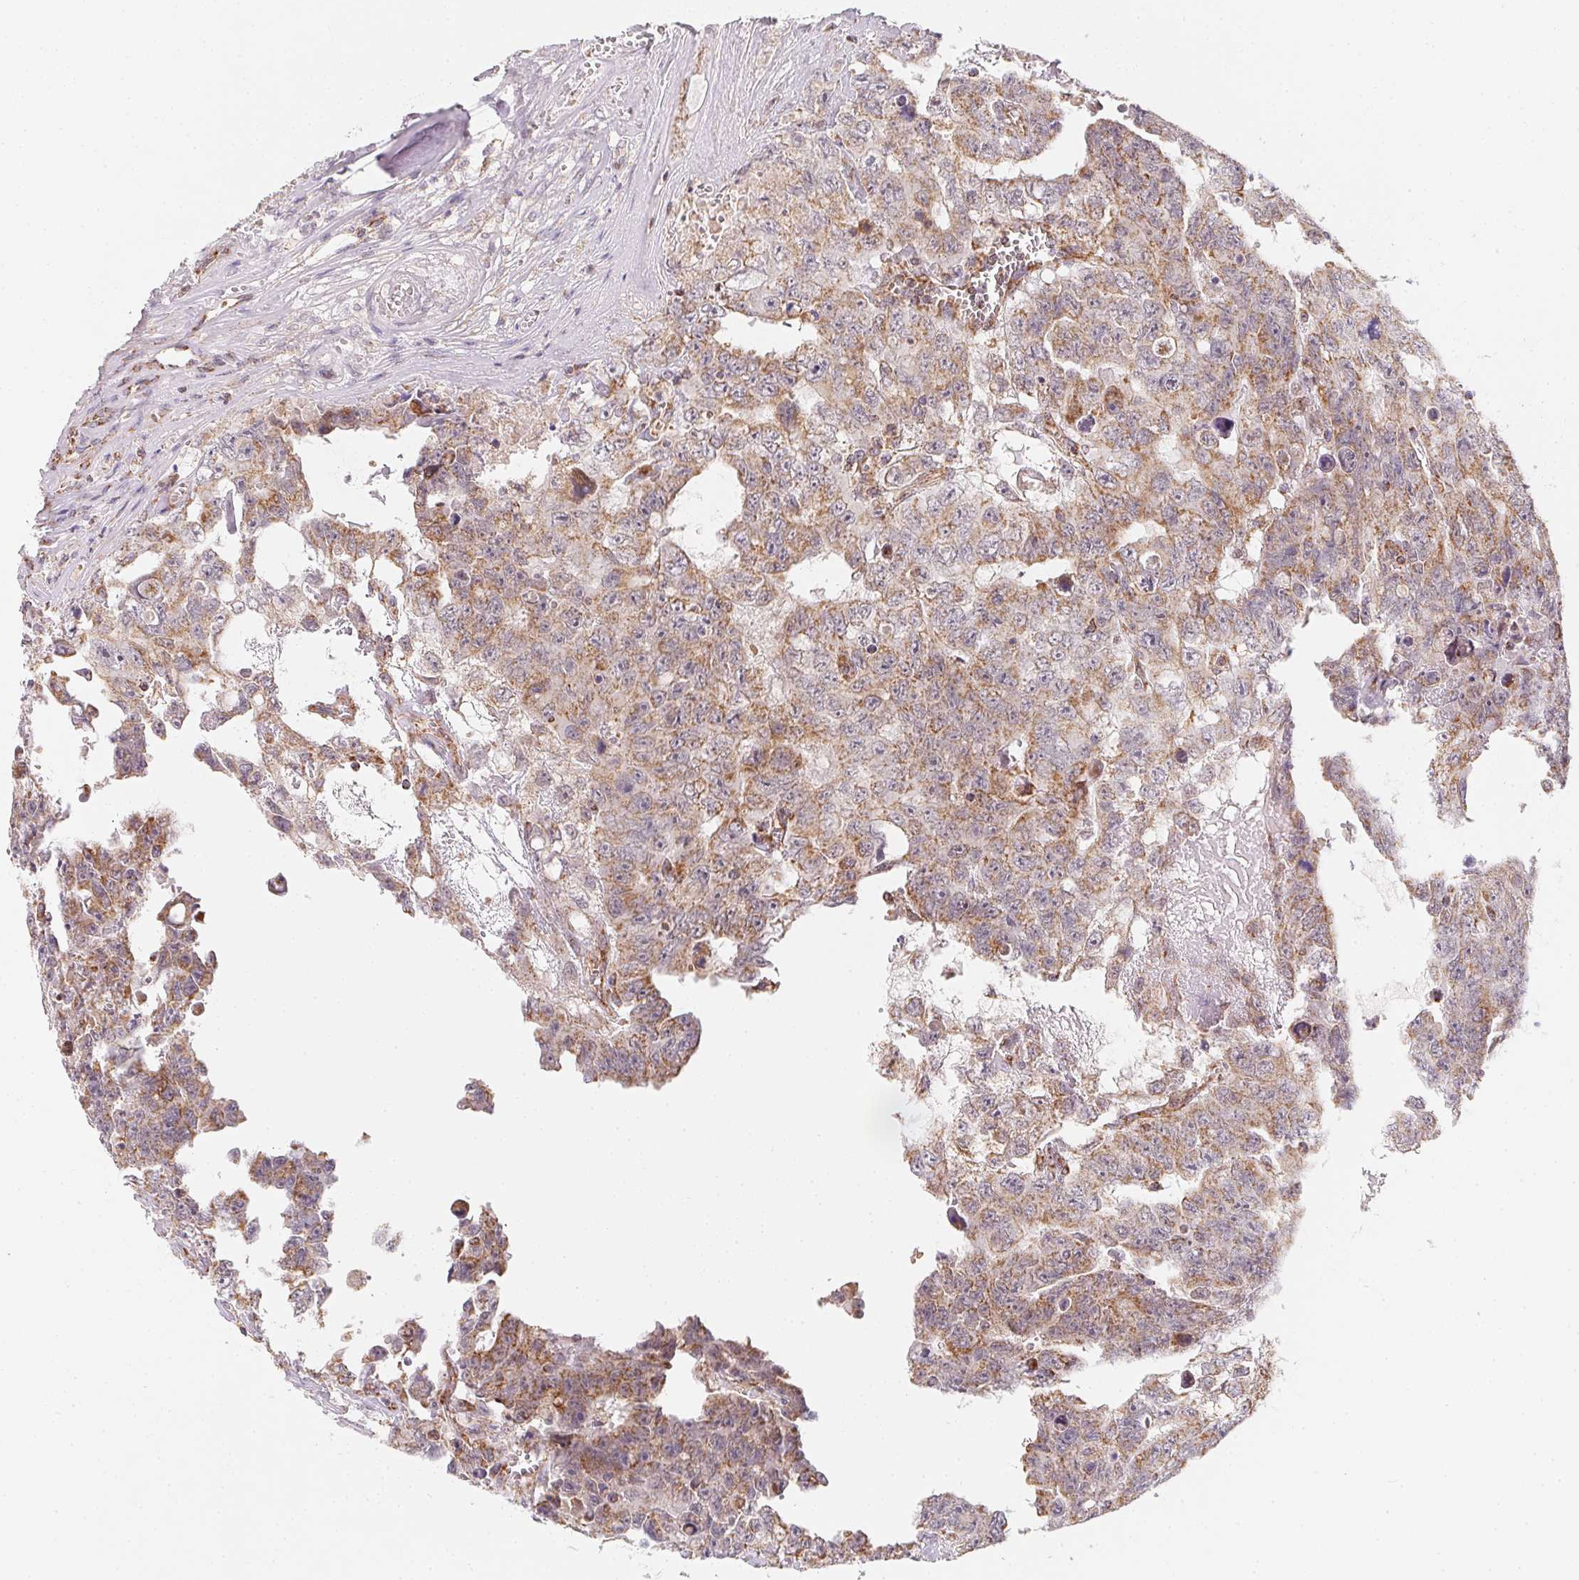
{"staining": {"intensity": "weak", "quantity": ">75%", "location": "cytoplasmic/membranous"}, "tissue": "testis cancer", "cell_type": "Tumor cells", "image_type": "cancer", "snomed": [{"axis": "morphology", "description": "Carcinoma, Embryonal, NOS"}, {"axis": "topography", "description": "Testis"}], "caption": "Embryonal carcinoma (testis) stained with immunohistochemistry displays weak cytoplasmic/membranous expression in approximately >75% of tumor cells.", "gene": "NDUFS6", "patient": {"sex": "male", "age": 24}}